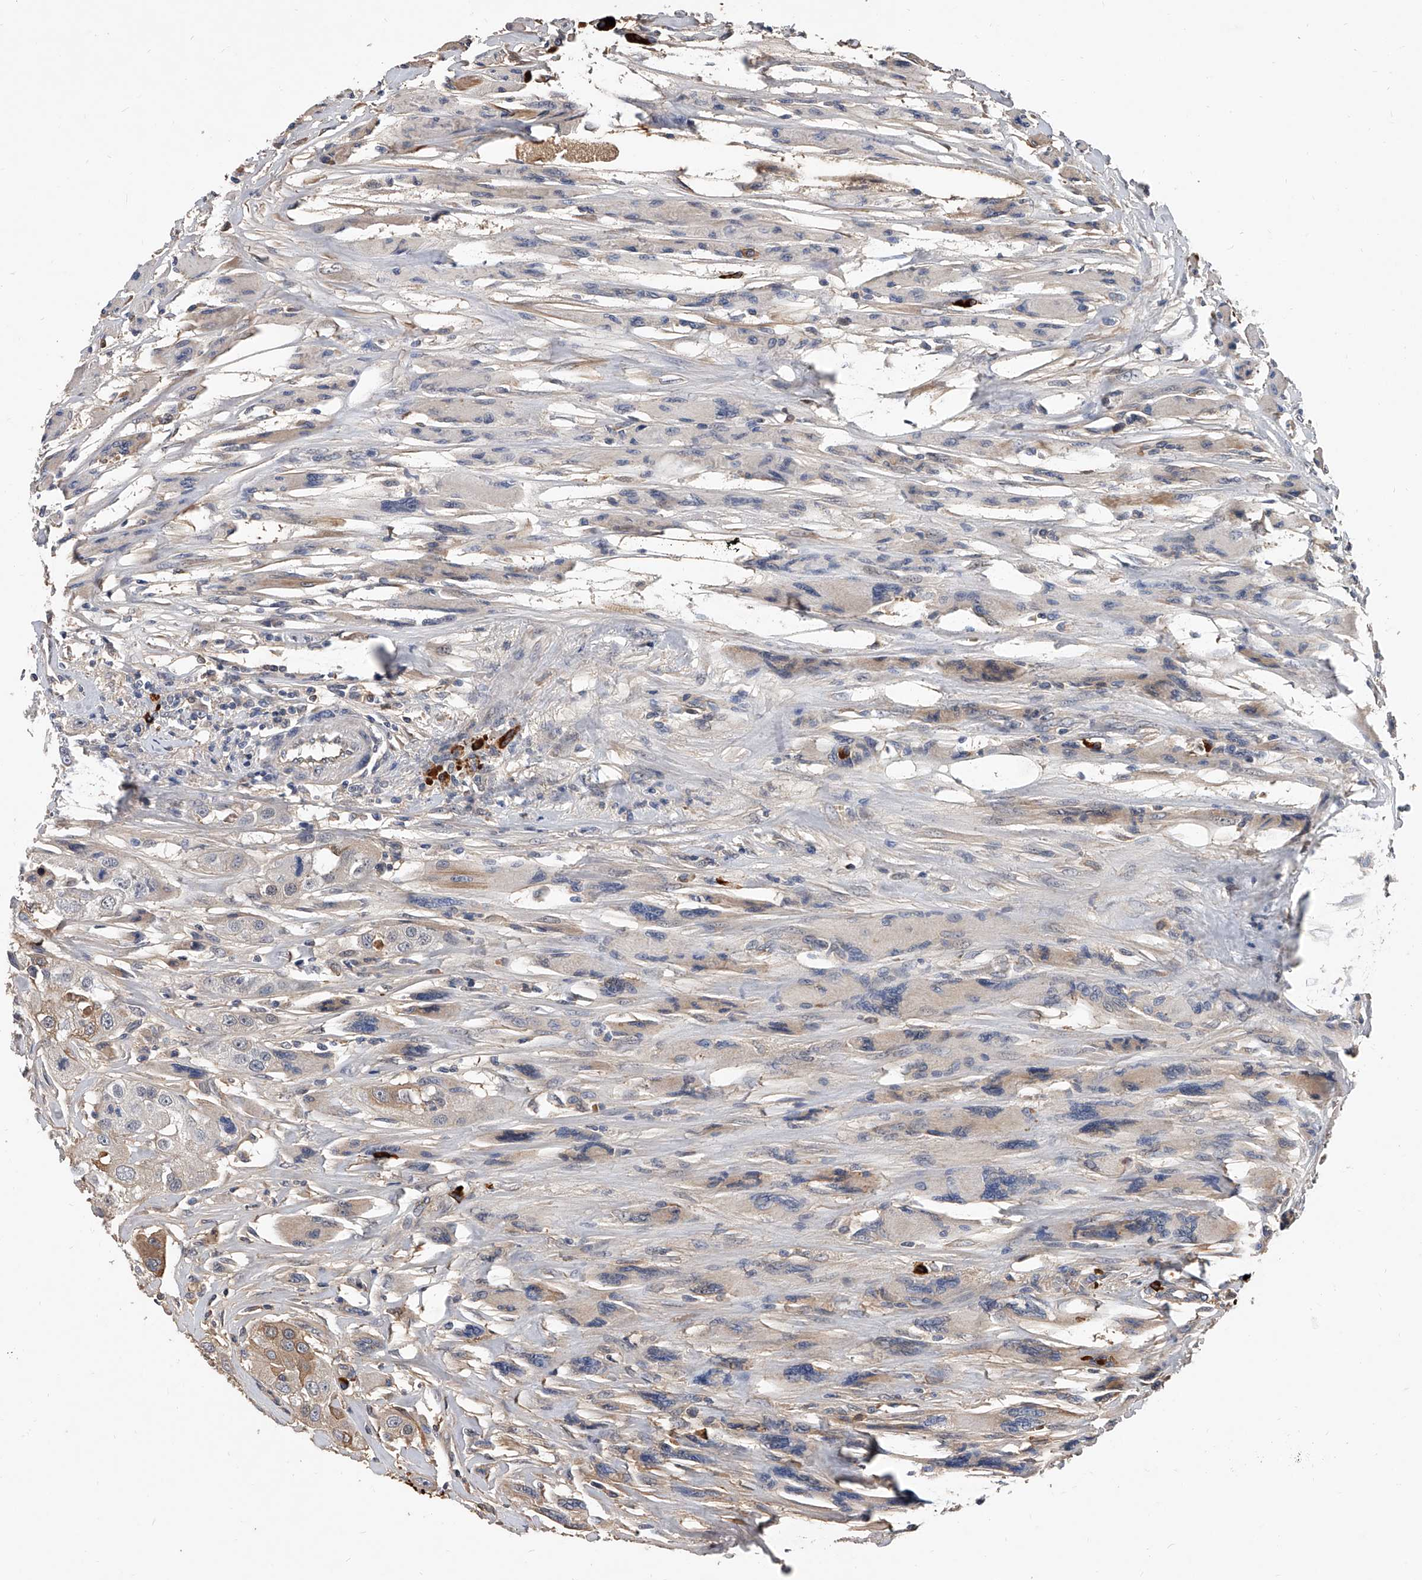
{"staining": {"intensity": "moderate", "quantity": "<25%", "location": "cytoplasmic/membranous"}, "tissue": "head and neck cancer", "cell_type": "Tumor cells", "image_type": "cancer", "snomed": [{"axis": "morphology", "description": "Normal tissue, NOS"}, {"axis": "morphology", "description": "Squamous cell carcinoma, NOS"}, {"axis": "topography", "description": "Skeletal muscle"}, {"axis": "topography", "description": "Head-Neck"}], "caption": "A high-resolution image shows immunohistochemistry (IHC) staining of squamous cell carcinoma (head and neck), which reveals moderate cytoplasmic/membranous expression in approximately <25% of tumor cells.", "gene": "ZNF25", "patient": {"sex": "male", "age": 51}}